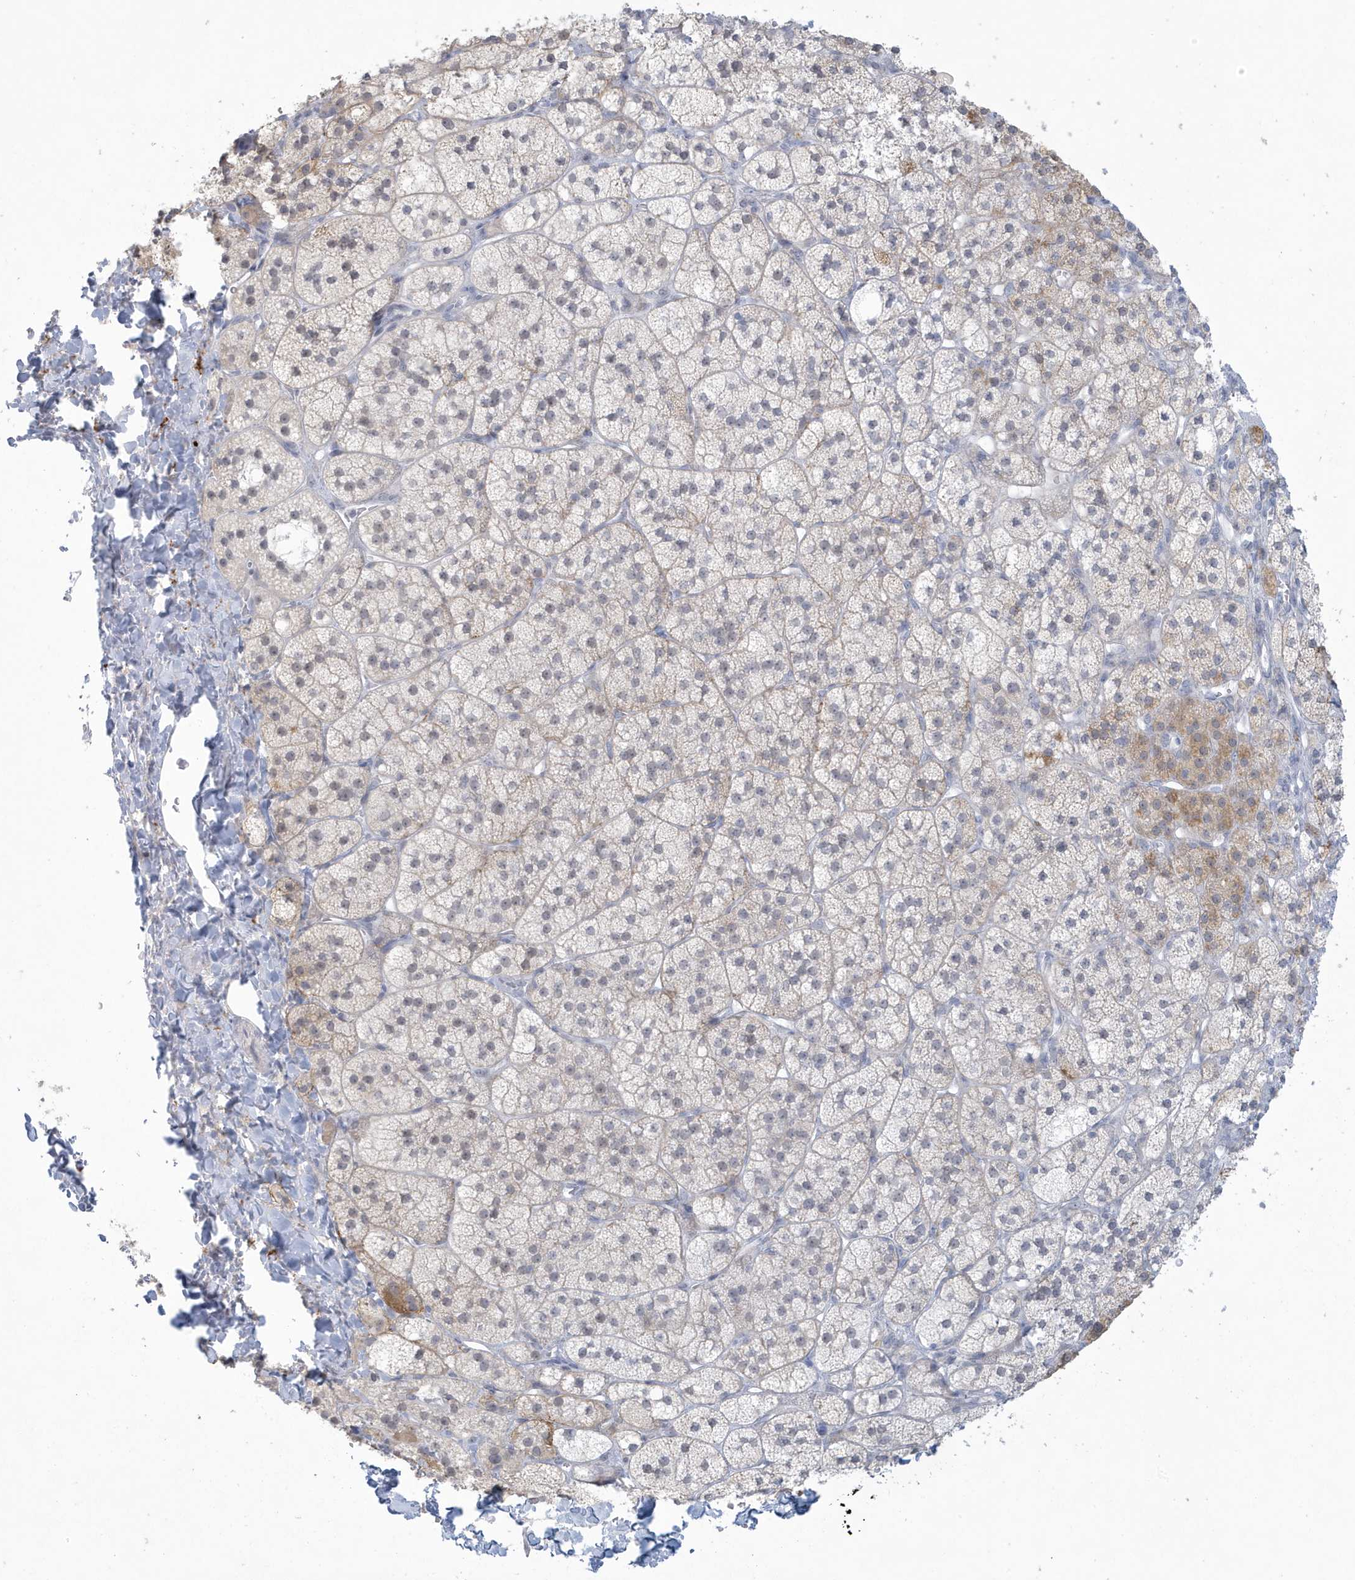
{"staining": {"intensity": "weak", "quantity": "<25%", "location": "cytoplasmic/membranous"}, "tissue": "adrenal gland", "cell_type": "Glandular cells", "image_type": "normal", "snomed": [{"axis": "morphology", "description": "Normal tissue, NOS"}, {"axis": "topography", "description": "Adrenal gland"}], "caption": "Micrograph shows no protein staining in glandular cells of unremarkable adrenal gland.", "gene": "HERC6", "patient": {"sex": "male", "age": 61}}